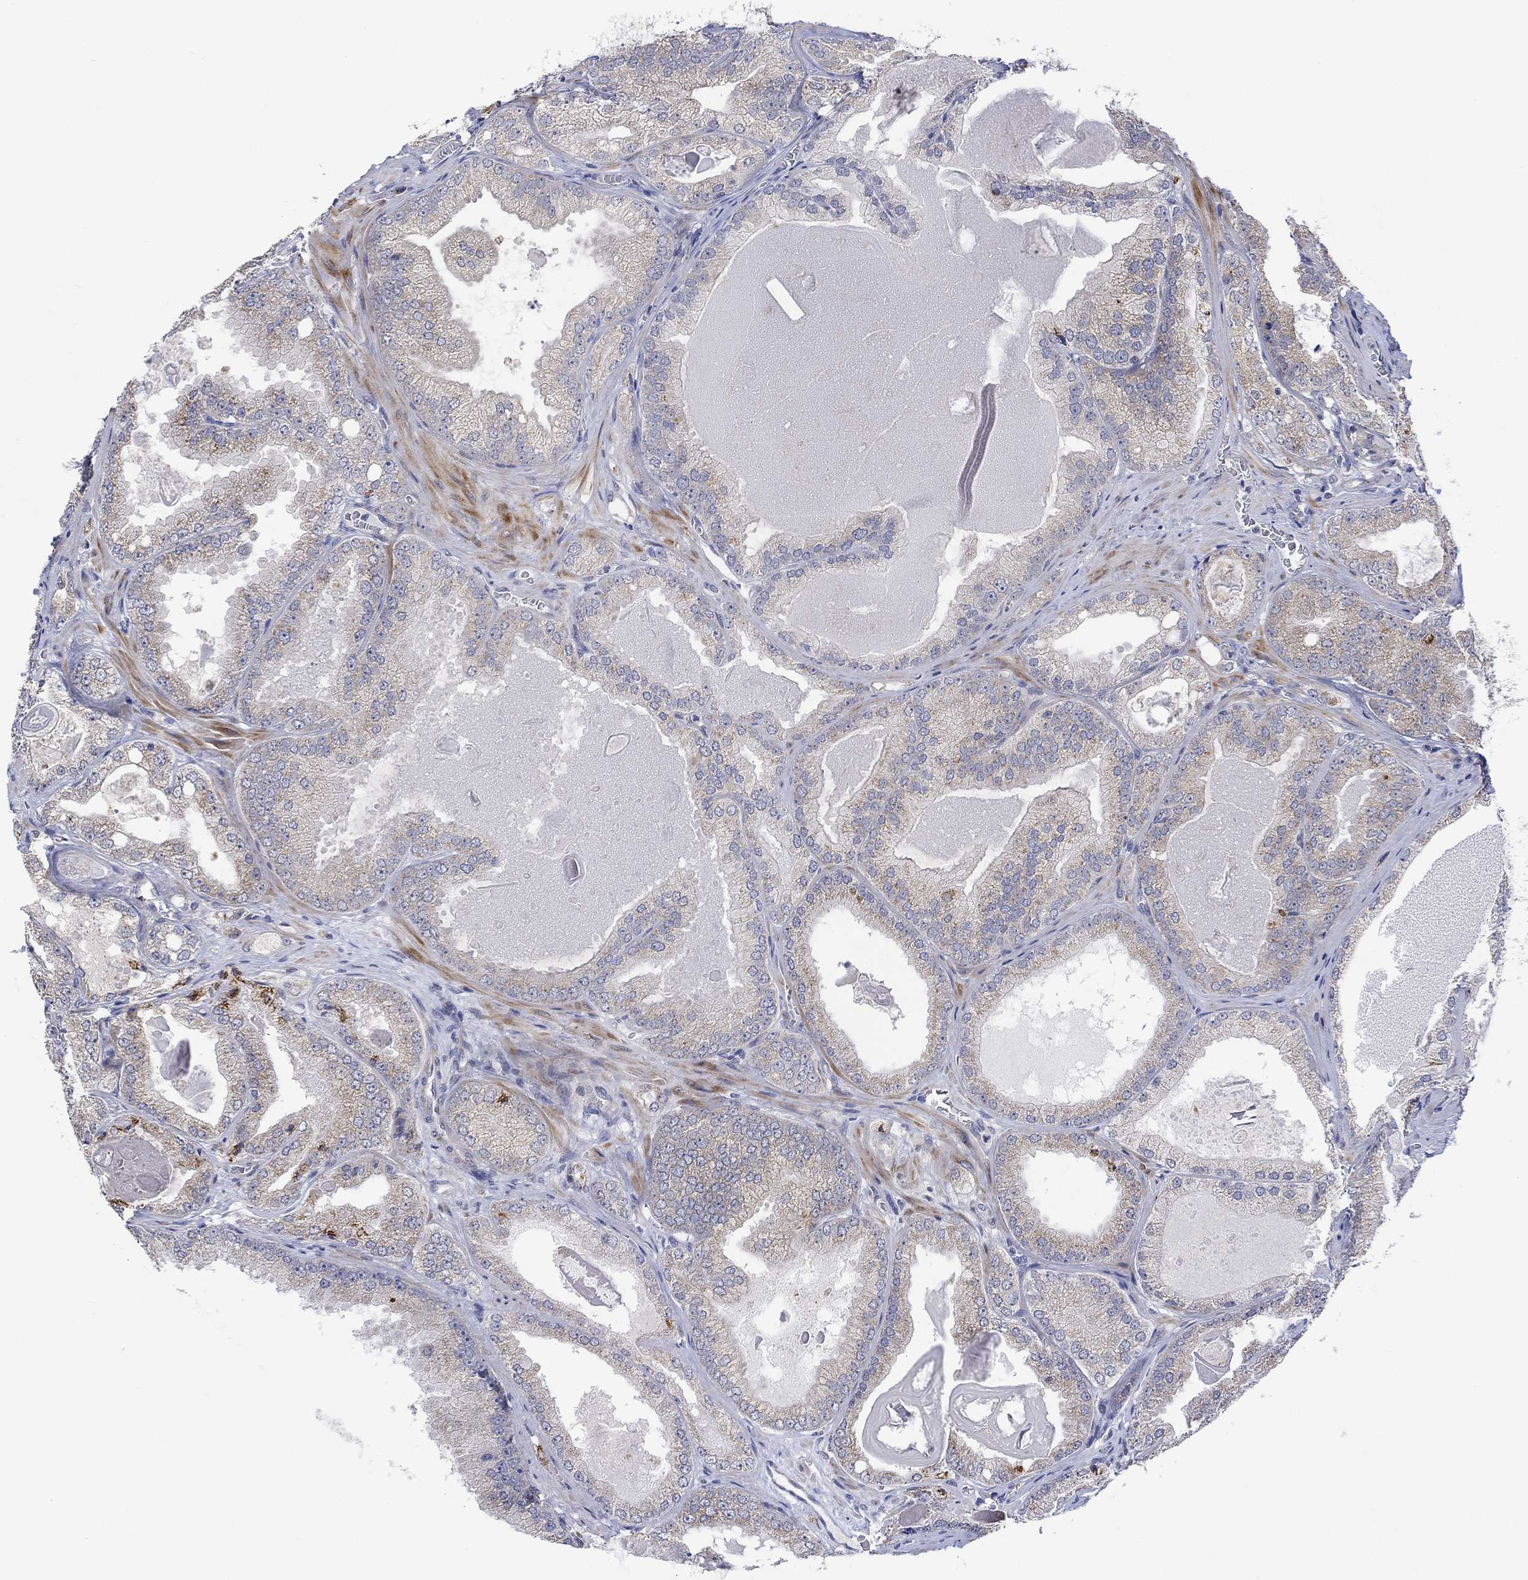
{"staining": {"intensity": "strong", "quantity": "<25%", "location": "cytoplasmic/membranous"}, "tissue": "prostate cancer", "cell_type": "Tumor cells", "image_type": "cancer", "snomed": [{"axis": "morphology", "description": "Adenocarcinoma, Low grade"}, {"axis": "topography", "description": "Prostate"}], "caption": "Immunohistochemistry (IHC) photomicrograph of human prostate cancer (low-grade adenocarcinoma) stained for a protein (brown), which shows medium levels of strong cytoplasmic/membranous expression in approximately <25% of tumor cells.", "gene": "SLC48A1", "patient": {"sex": "male", "age": 72}}